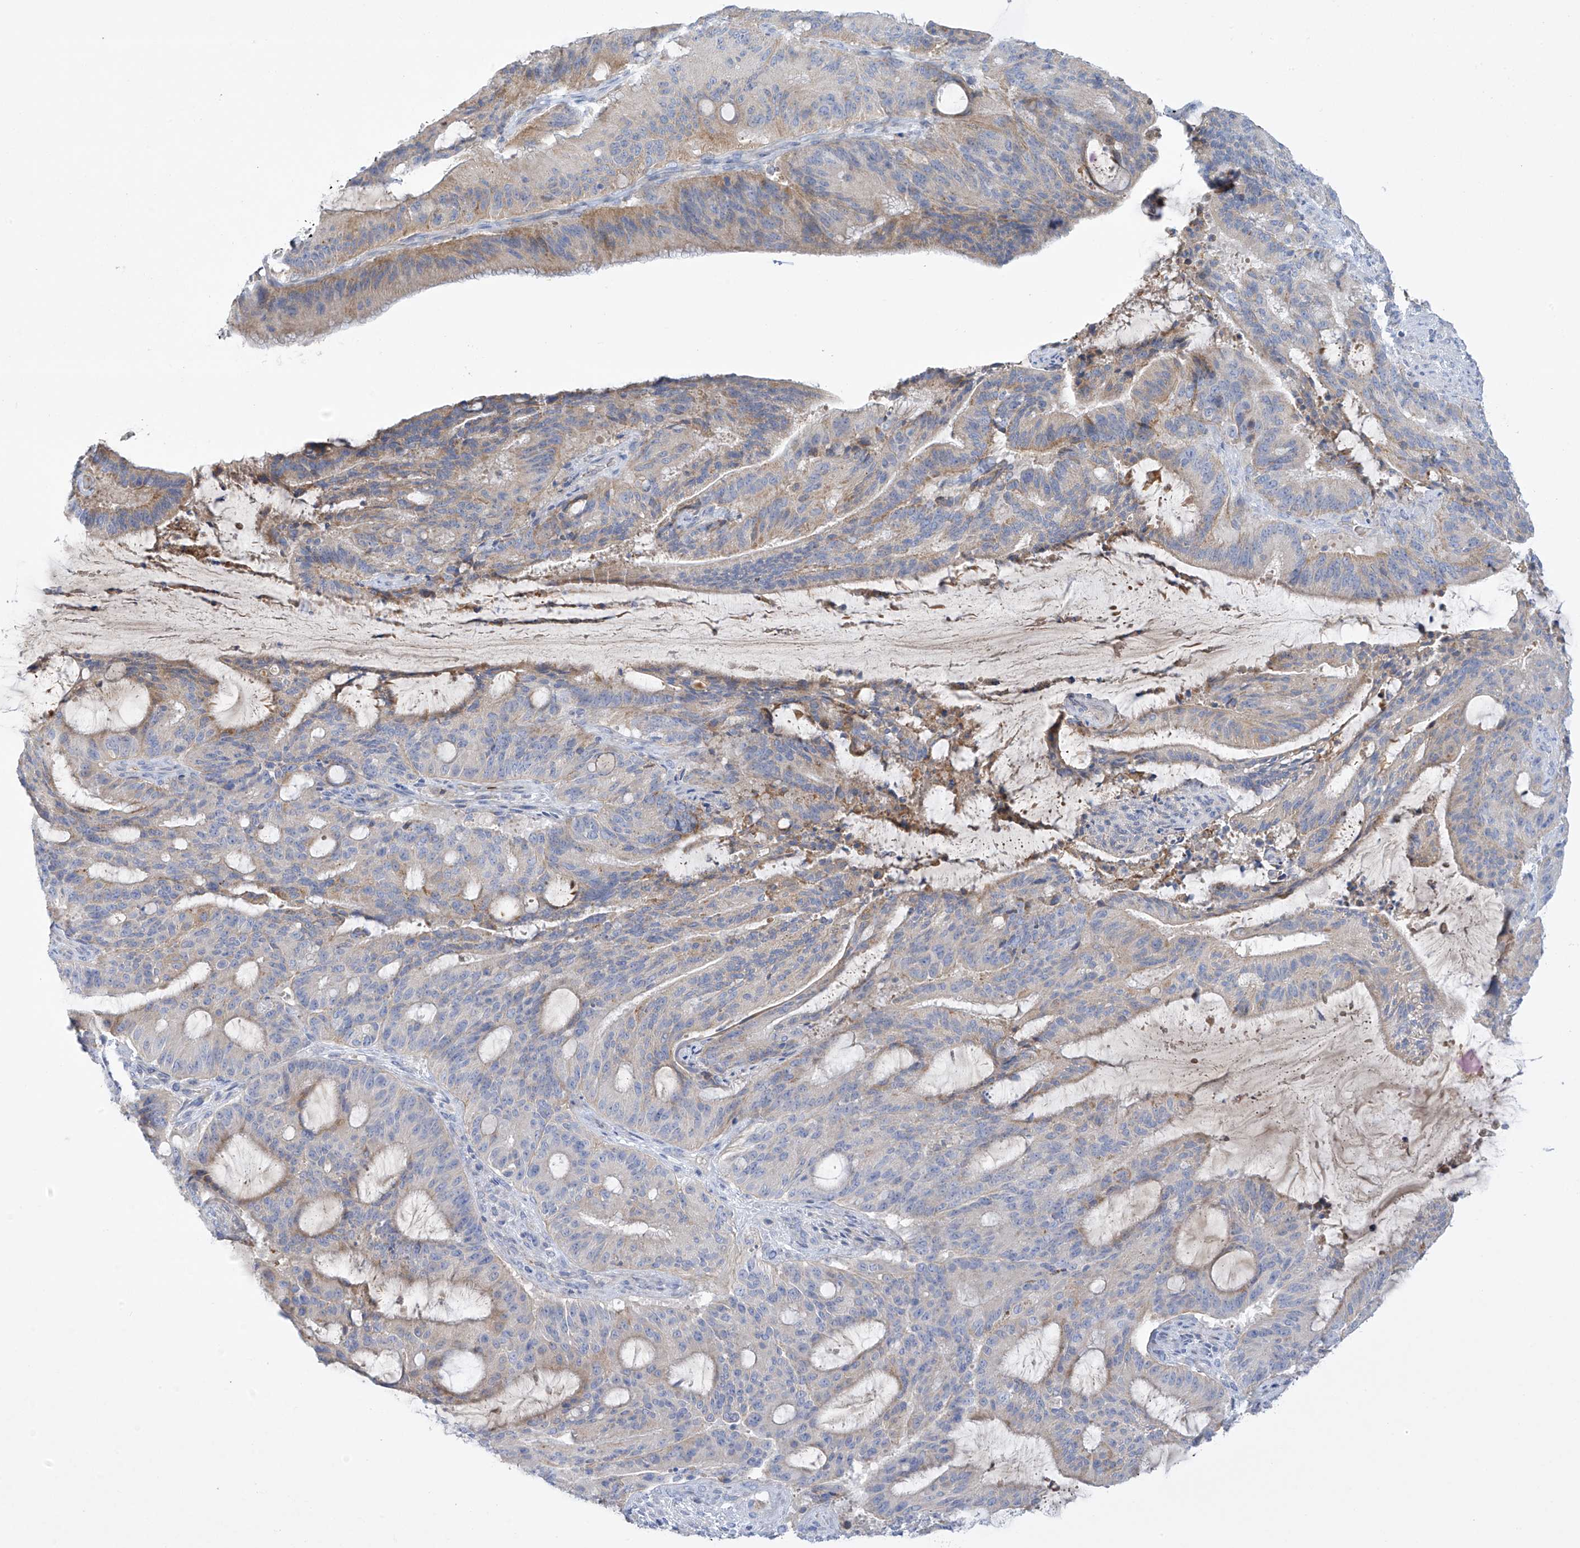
{"staining": {"intensity": "moderate", "quantity": "<25%", "location": "cytoplasmic/membranous"}, "tissue": "liver cancer", "cell_type": "Tumor cells", "image_type": "cancer", "snomed": [{"axis": "morphology", "description": "Normal tissue, NOS"}, {"axis": "morphology", "description": "Cholangiocarcinoma"}, {"axis": "topography", "description": "Liver"}, {"axis": "topography", "description": "Peripheral nerve tissue"}], "caption": "IHC staining of cholangiocarcinoma (liver), which reveals low levels of moderate cytoplasmic/membranous staining in approximately <25% of tumor cells indicating moderate cytoplasmic/membranous protein positivity. The staining was performed using DAB (brown) for protein detection and nuclei were counterstained in hematoxylin (blue).", "gene": "METTL18", "patient": {"sex": "female", "age": 73}}